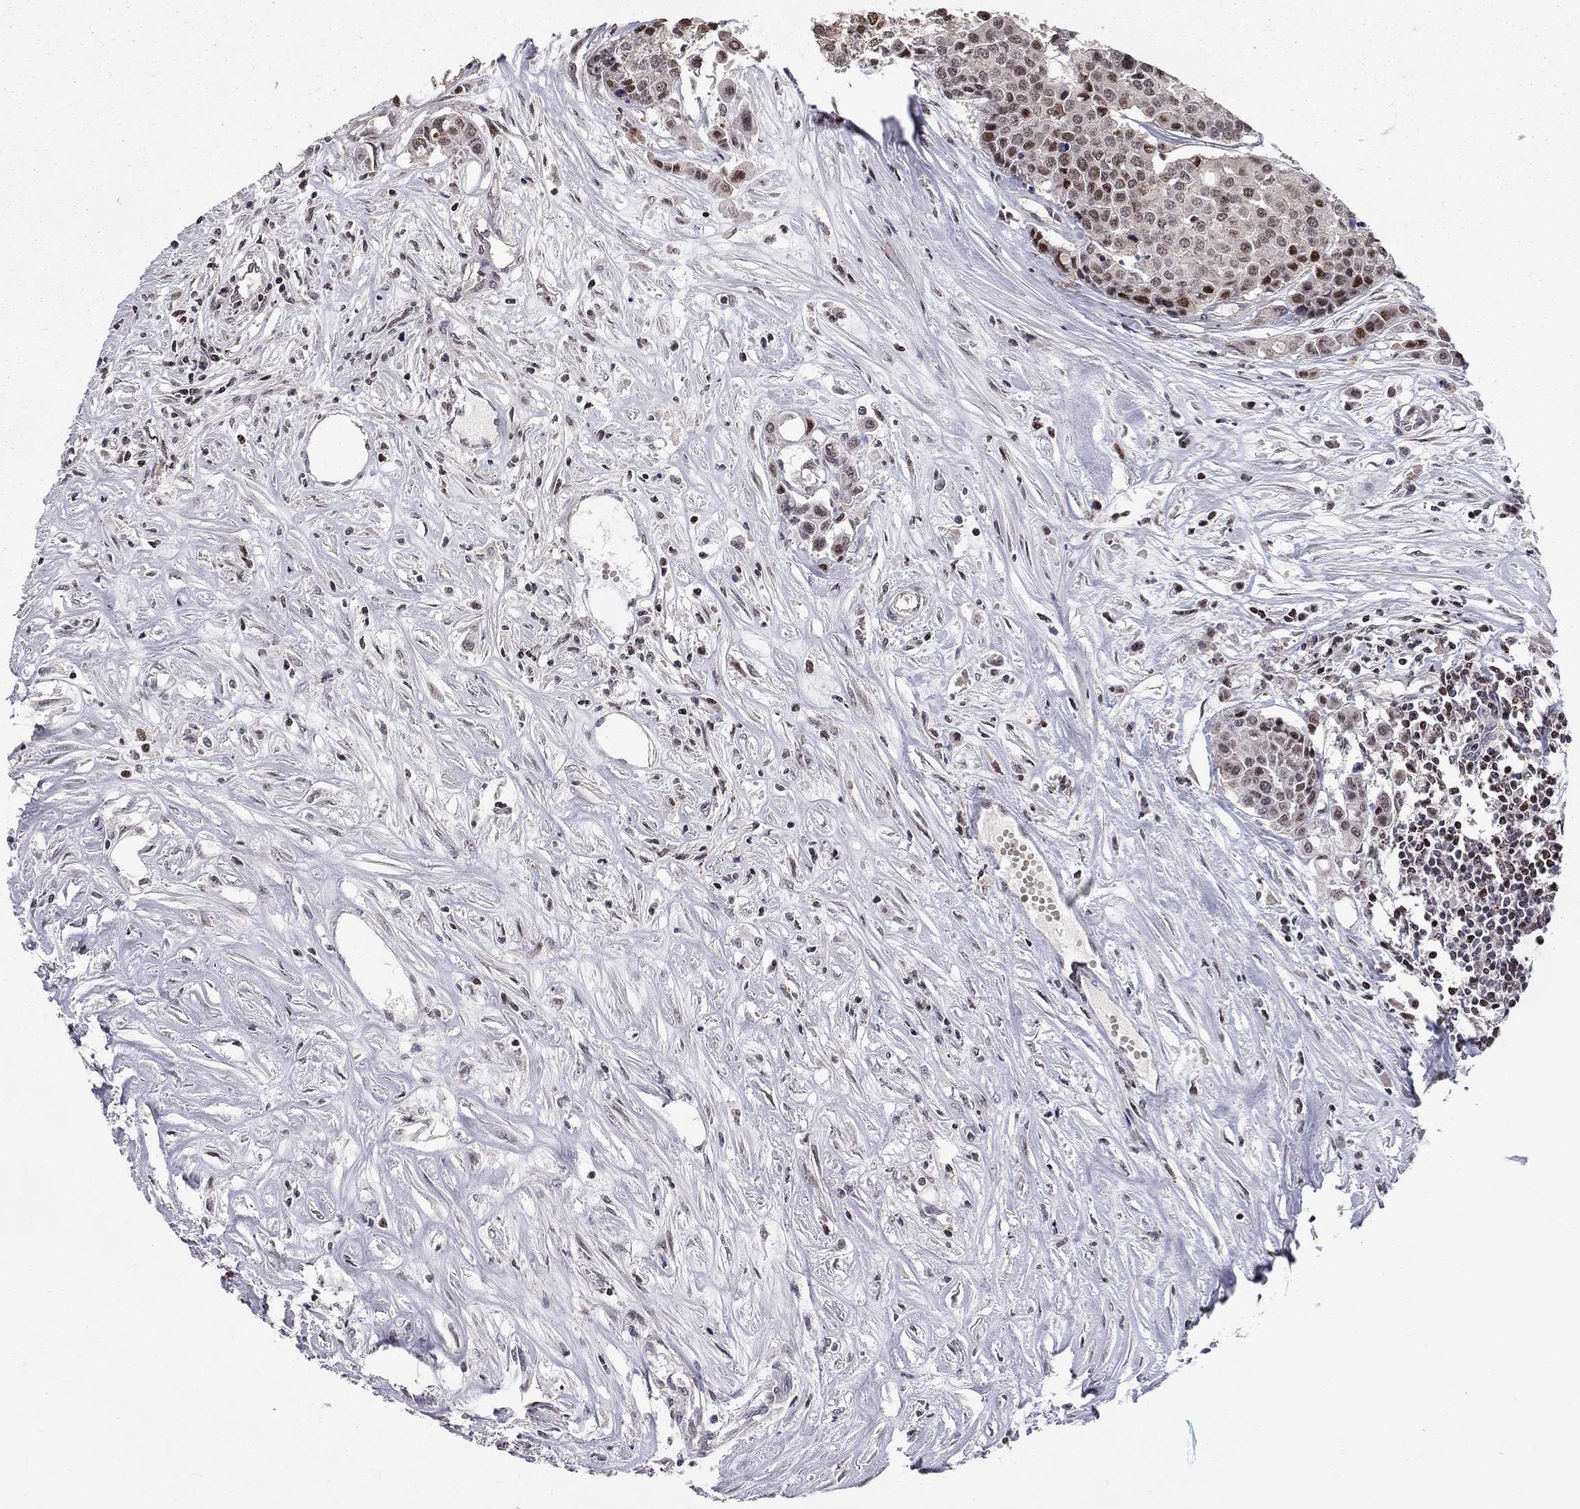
{"staining": {"intensity": "strong", "quantity": "<25%", "location": "nuclear"}, "tissue": "carcinoid", "cell_type": "Tumor cells", "image_type": "cancer", "snomed": [{"axis": "morphology", "description": "Carcinoid, malignant, NOS"}, {"axis": "topography", "description": "Colon"}], "caption": "DAB immunohistochemical staining of human carcinoid reveals strong nuclear protein positivity in approximately <25% of tumor cells.", "gene": "HDAC3", "patient": {"sex": "male", "age": 81}}